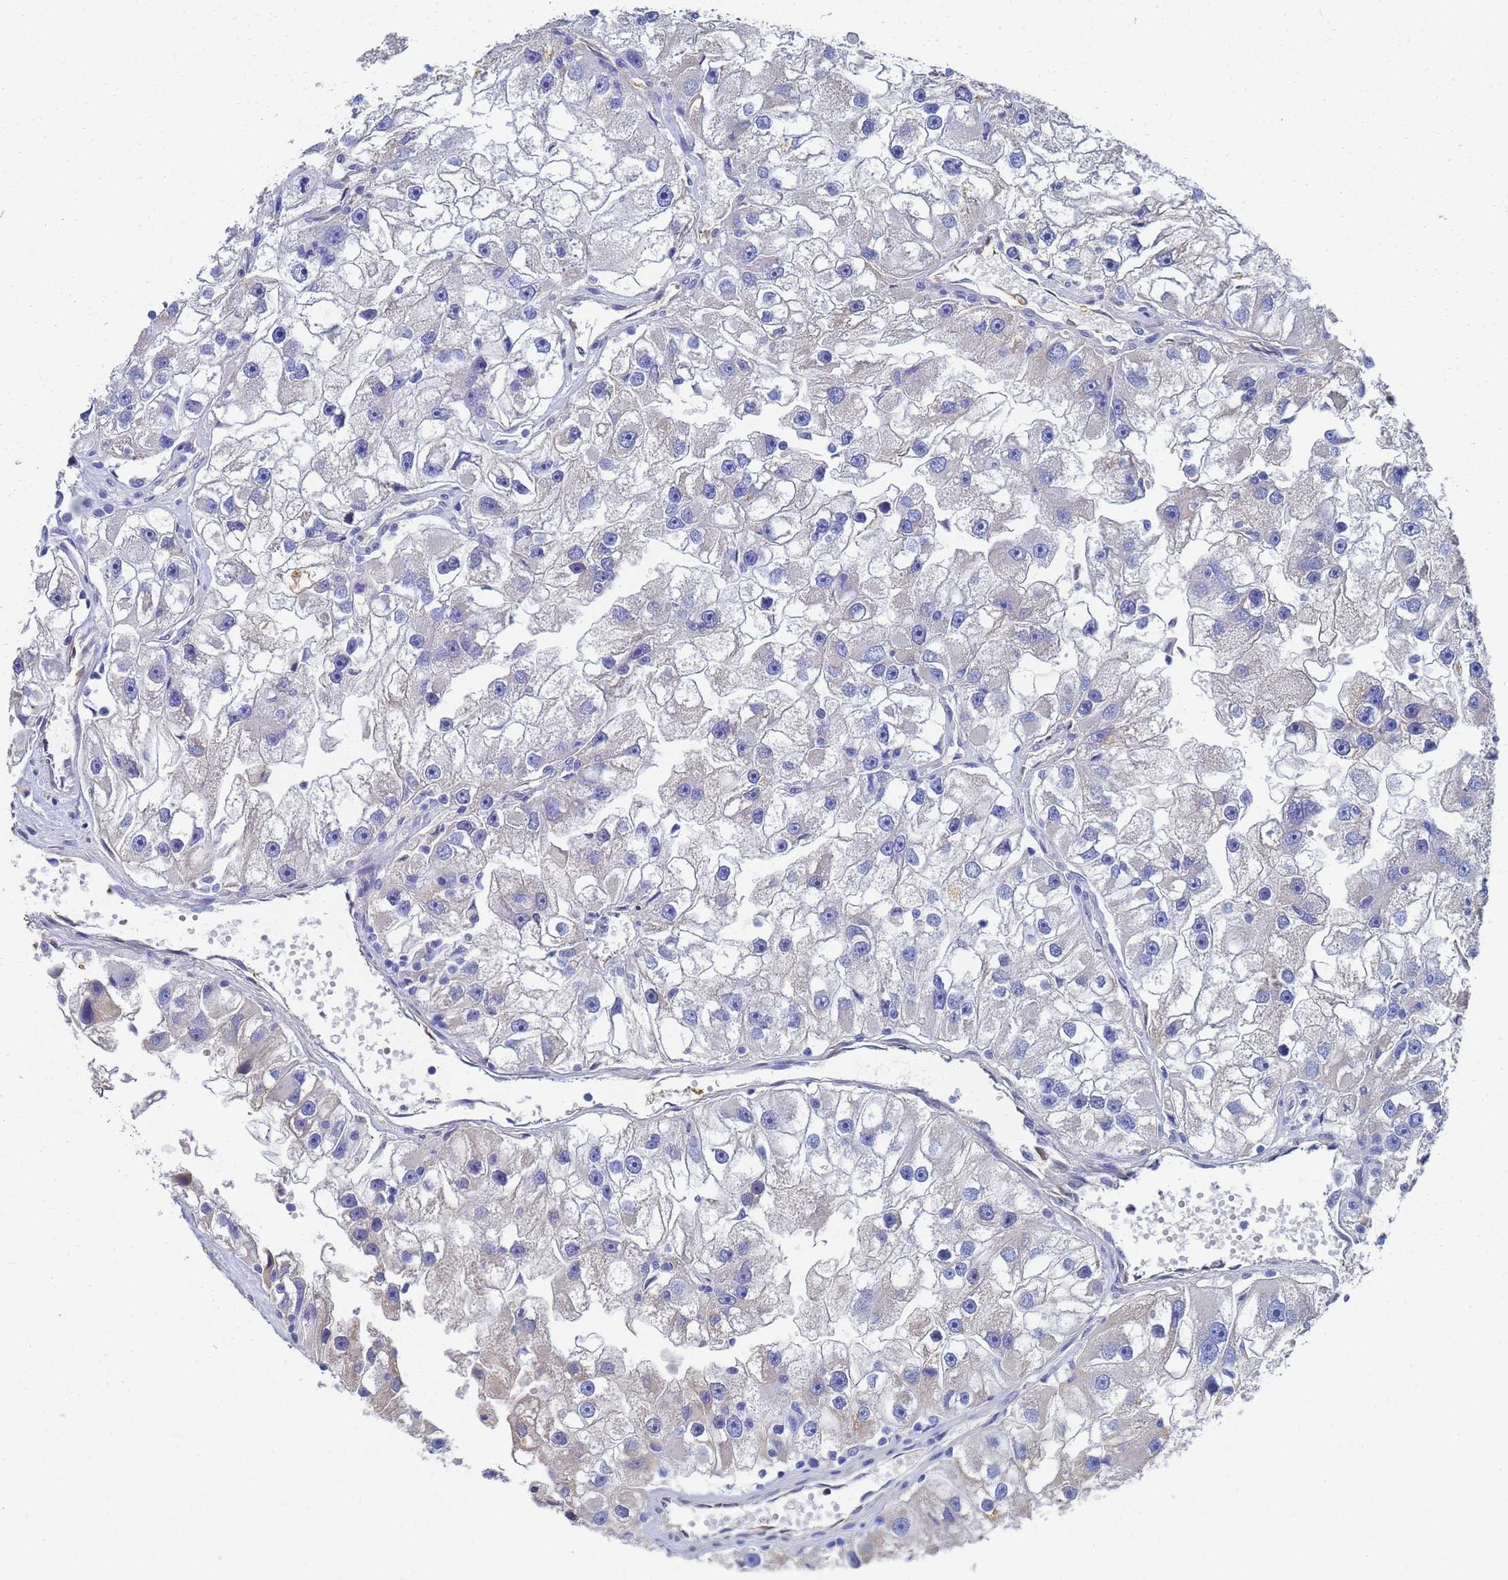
{"staining": {"intensity": "negative", "quantity": "none", "location": "none"}, "tissue": "renal cancer", "cell_type": "Tumor cells", "image_type": "cancer", "snomed": [{"axis": "morphology", "description": "Adenocarcinoma, NOS"}, {"axis": "topography", "description": "Kidney"}], "caption": "A high-resolution histopathology image shows immunohistochemistry (IHC) staining of renal cancer, which demonstrates no significant expression in tumor cells.", "gene": "LBX2", "patient": {"sex": "male", "age": 63}}